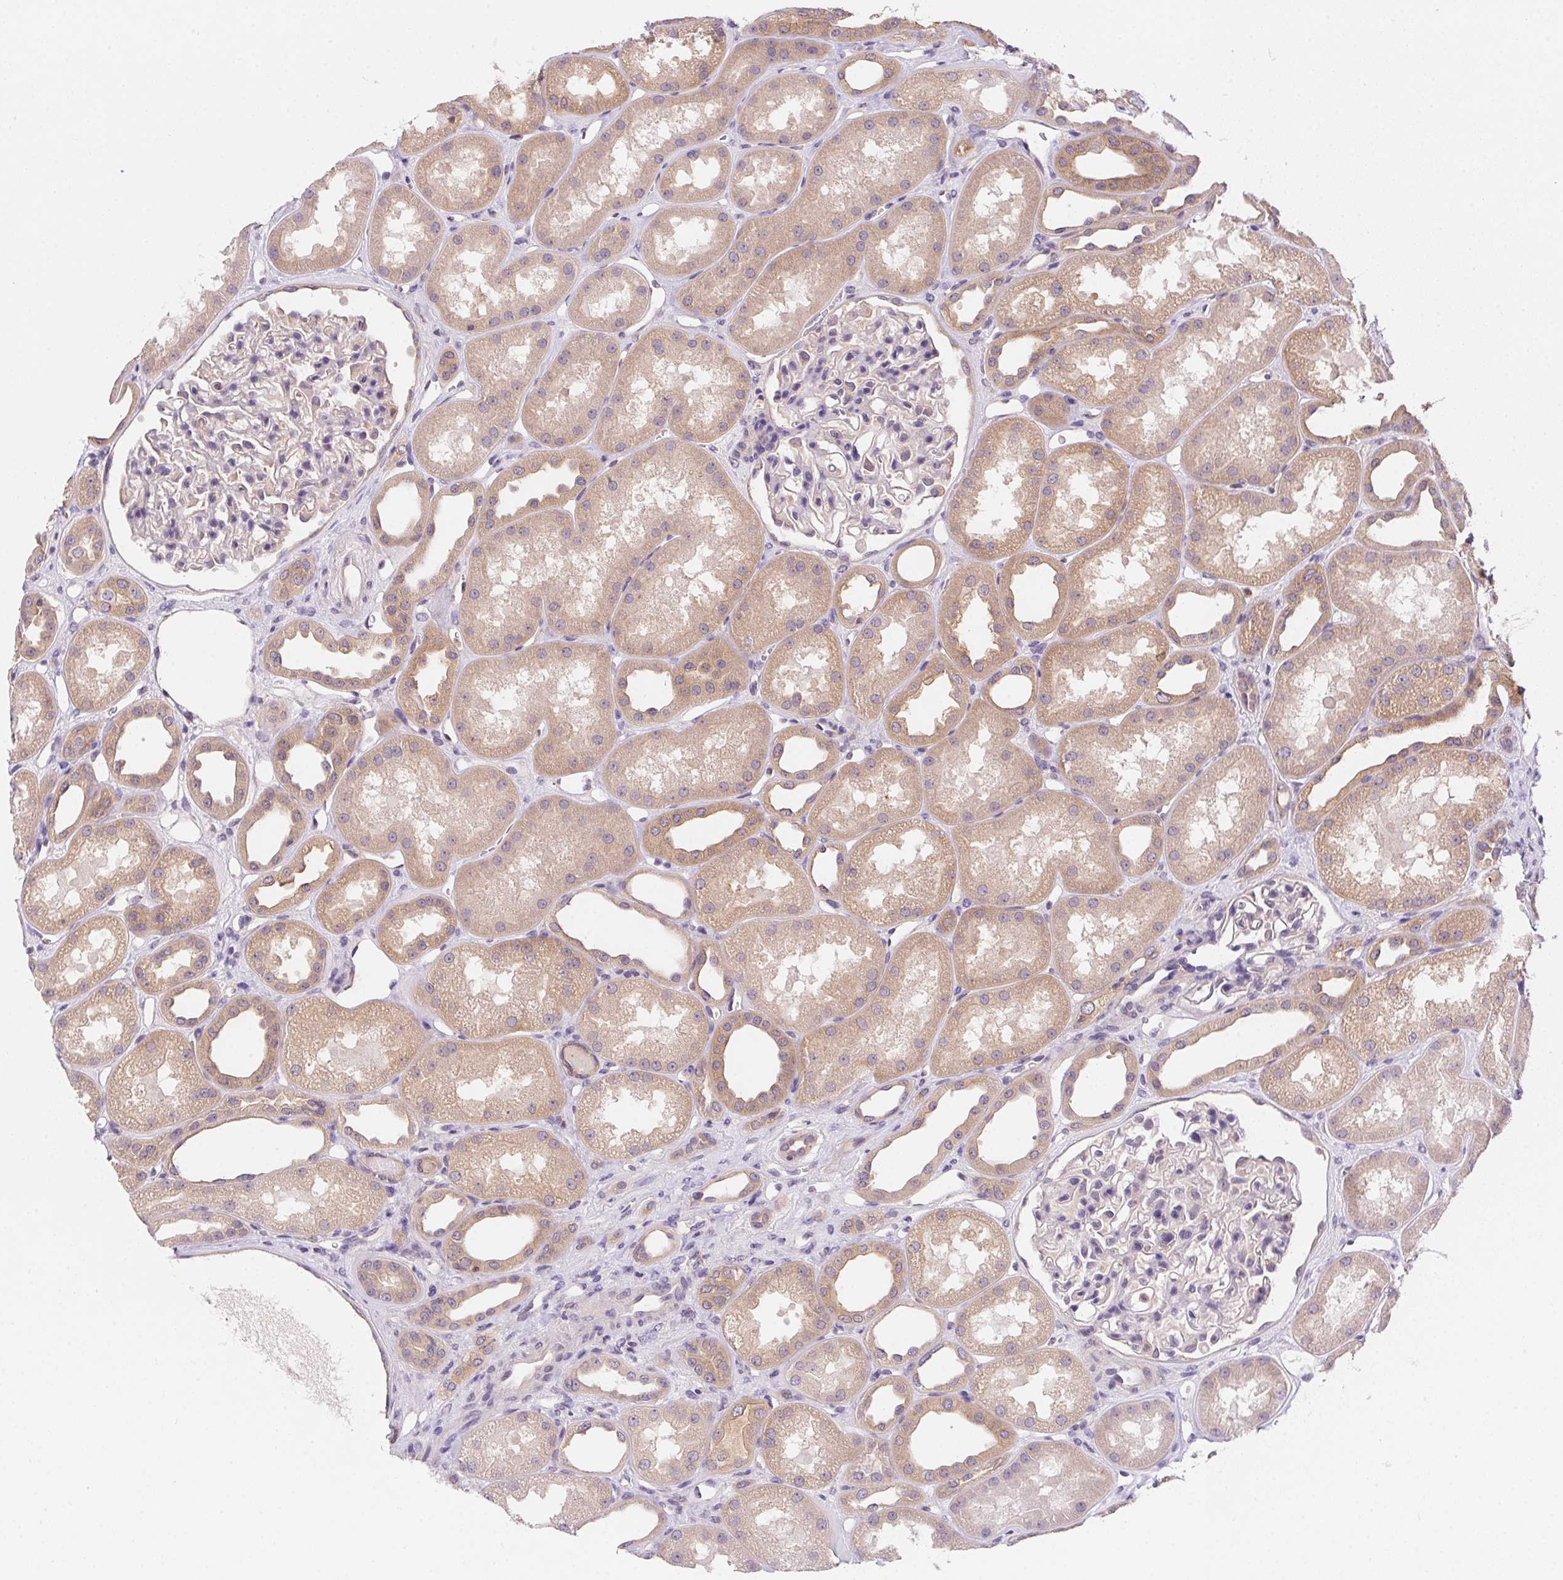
{"staining": {"intensity": "negative", "quantity": "none", "location": "none"}, "tissue": "kidney", "cell_type": "Cells in glomeruli", "image_type": "normal", "snomed": [{"axis": "morphology", "description": "Normal tissue, NOS"}, {"axis": "topography", "description": "Kidney"}], "caption": "This is a photomicrograph of immunohistochemistry (IHC) staining of normal kidney, which shows no positivity in cells in glomeruli. (Stains: DAB (3,3'-diaminobenzidine) IHC with hematoxylin counter stain, Microscopy: brightfield microscopy at high magnification).", "gene": "PRKAA1", "patient": {"sex": "male", "age": 61}}